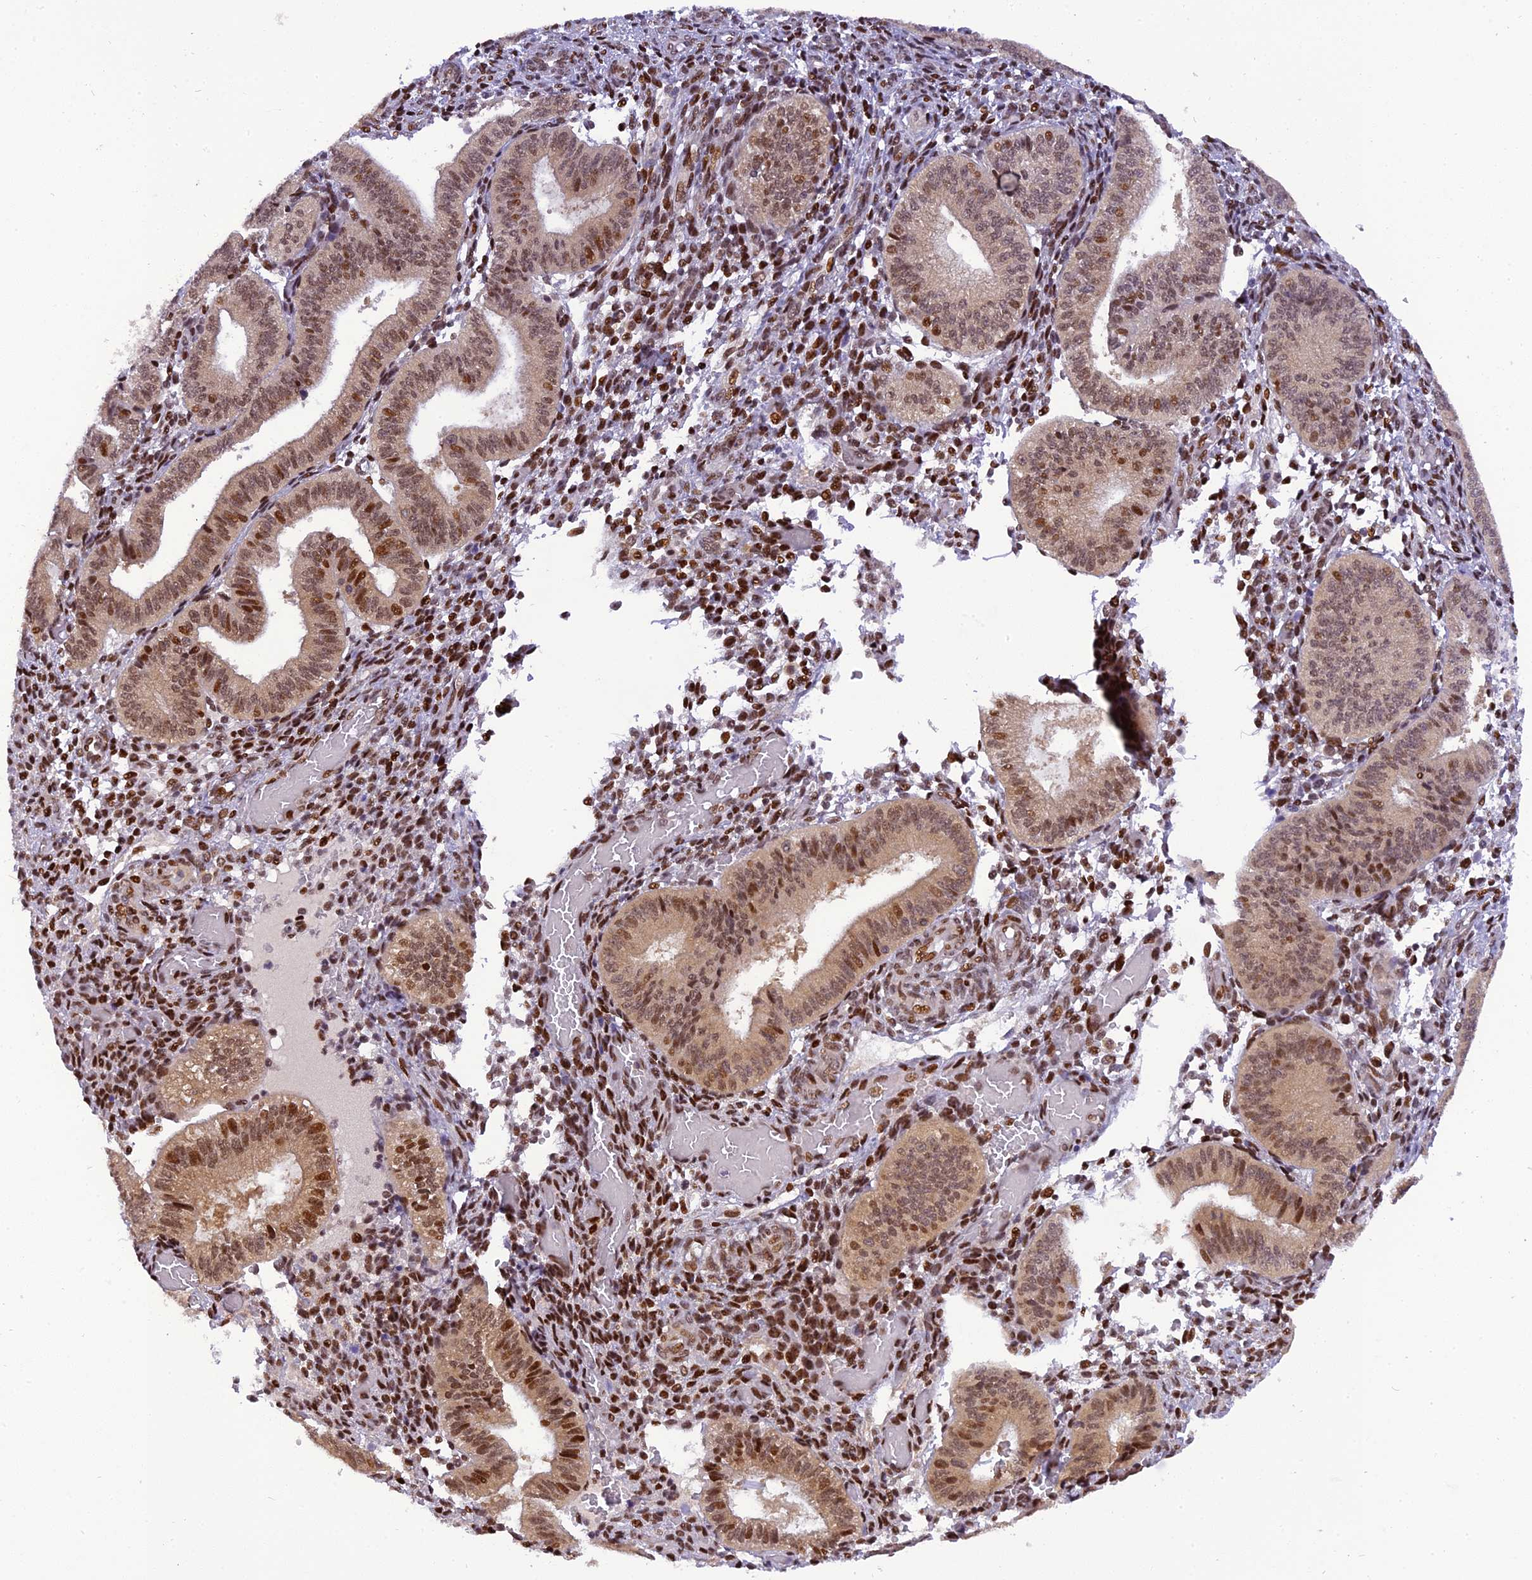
{"staining": {"intensity": "moderate", "quantity": "25%-75%", "location": "nuclear"}, "tissue": "endometrium", "cell_type": "Cells in endometrial stroma", "image_type": "normal", "snomed": [{"axis": "morphology", "description": "Normal tissue, NOS"}, {"axis": "topography", "description": "Endometrium"}], "caption": "Protein expression analysis of unremarkable human endometrium reveals moderate nuclear positivity in approximately 25%-75% of cells in endometrial stroma. (DAB (3,3'-diaminobenzidine) IHC, brown staining for protein, blue staining for nuclei).", "gene": "RABGGTA", "patient": {"sex": "female", "age": 34}}